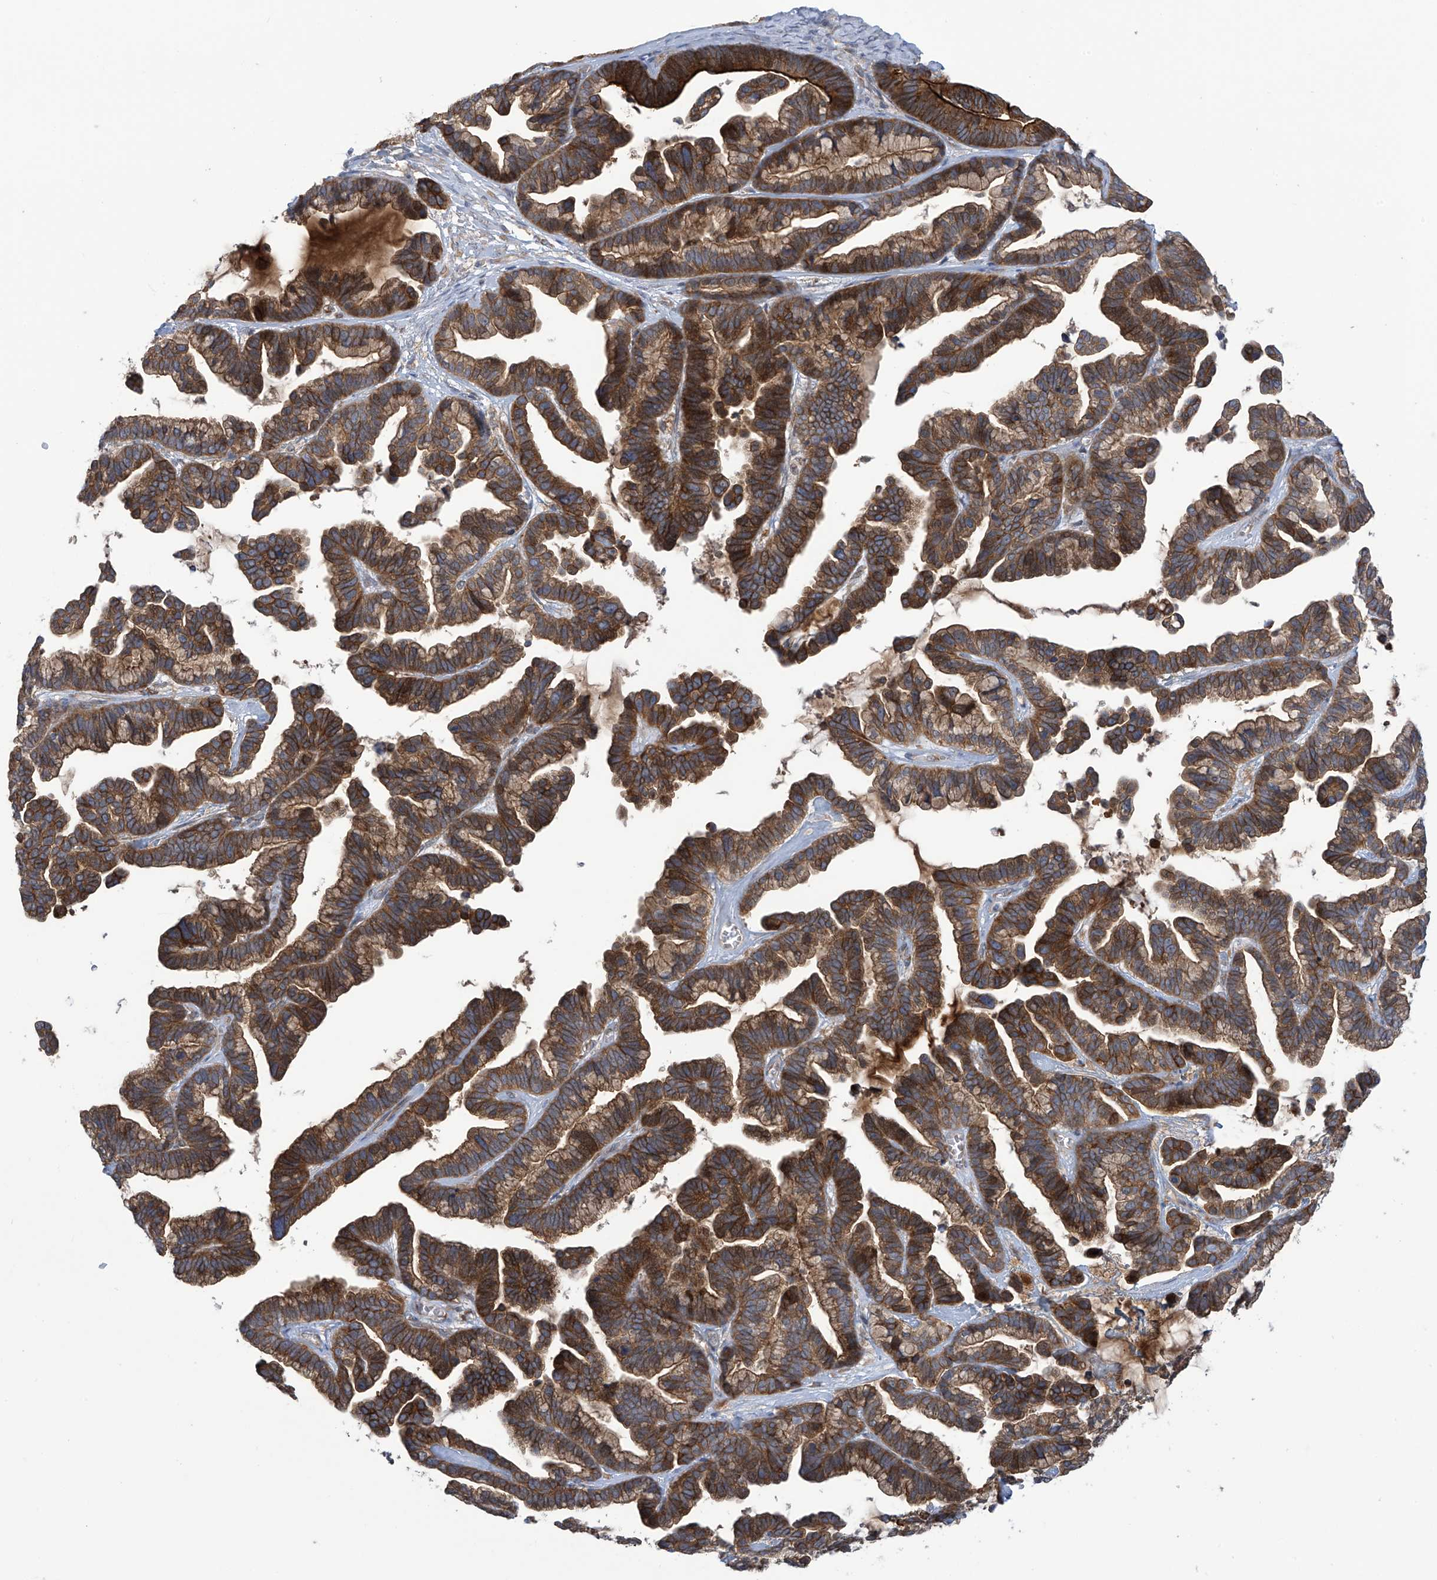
{"staining": {"intensity": "strong", "quantity": "25%-75%", "location": "cytoplasmic/membranous"}, "tissue": "ovarian cancer", "cell_type": "Tumor cells", "image_type": "cancer", "snomed": [{"axis": "morphology", "description": "Cystadenocarcinoma, serous, NOS"}, {"axis": "topography", "description": "Ovary"}], "caption": "DAB (3,3'-diaminobenzidine) immunohistochemical staining of human ovarian serous cystadenocarcinoma displays strong cytoplasmic/membranous protein expression in about 25%-75% of tumor cells.", "gene": "KIAA1522", "patient": {"sex": "female", "age": 56}}